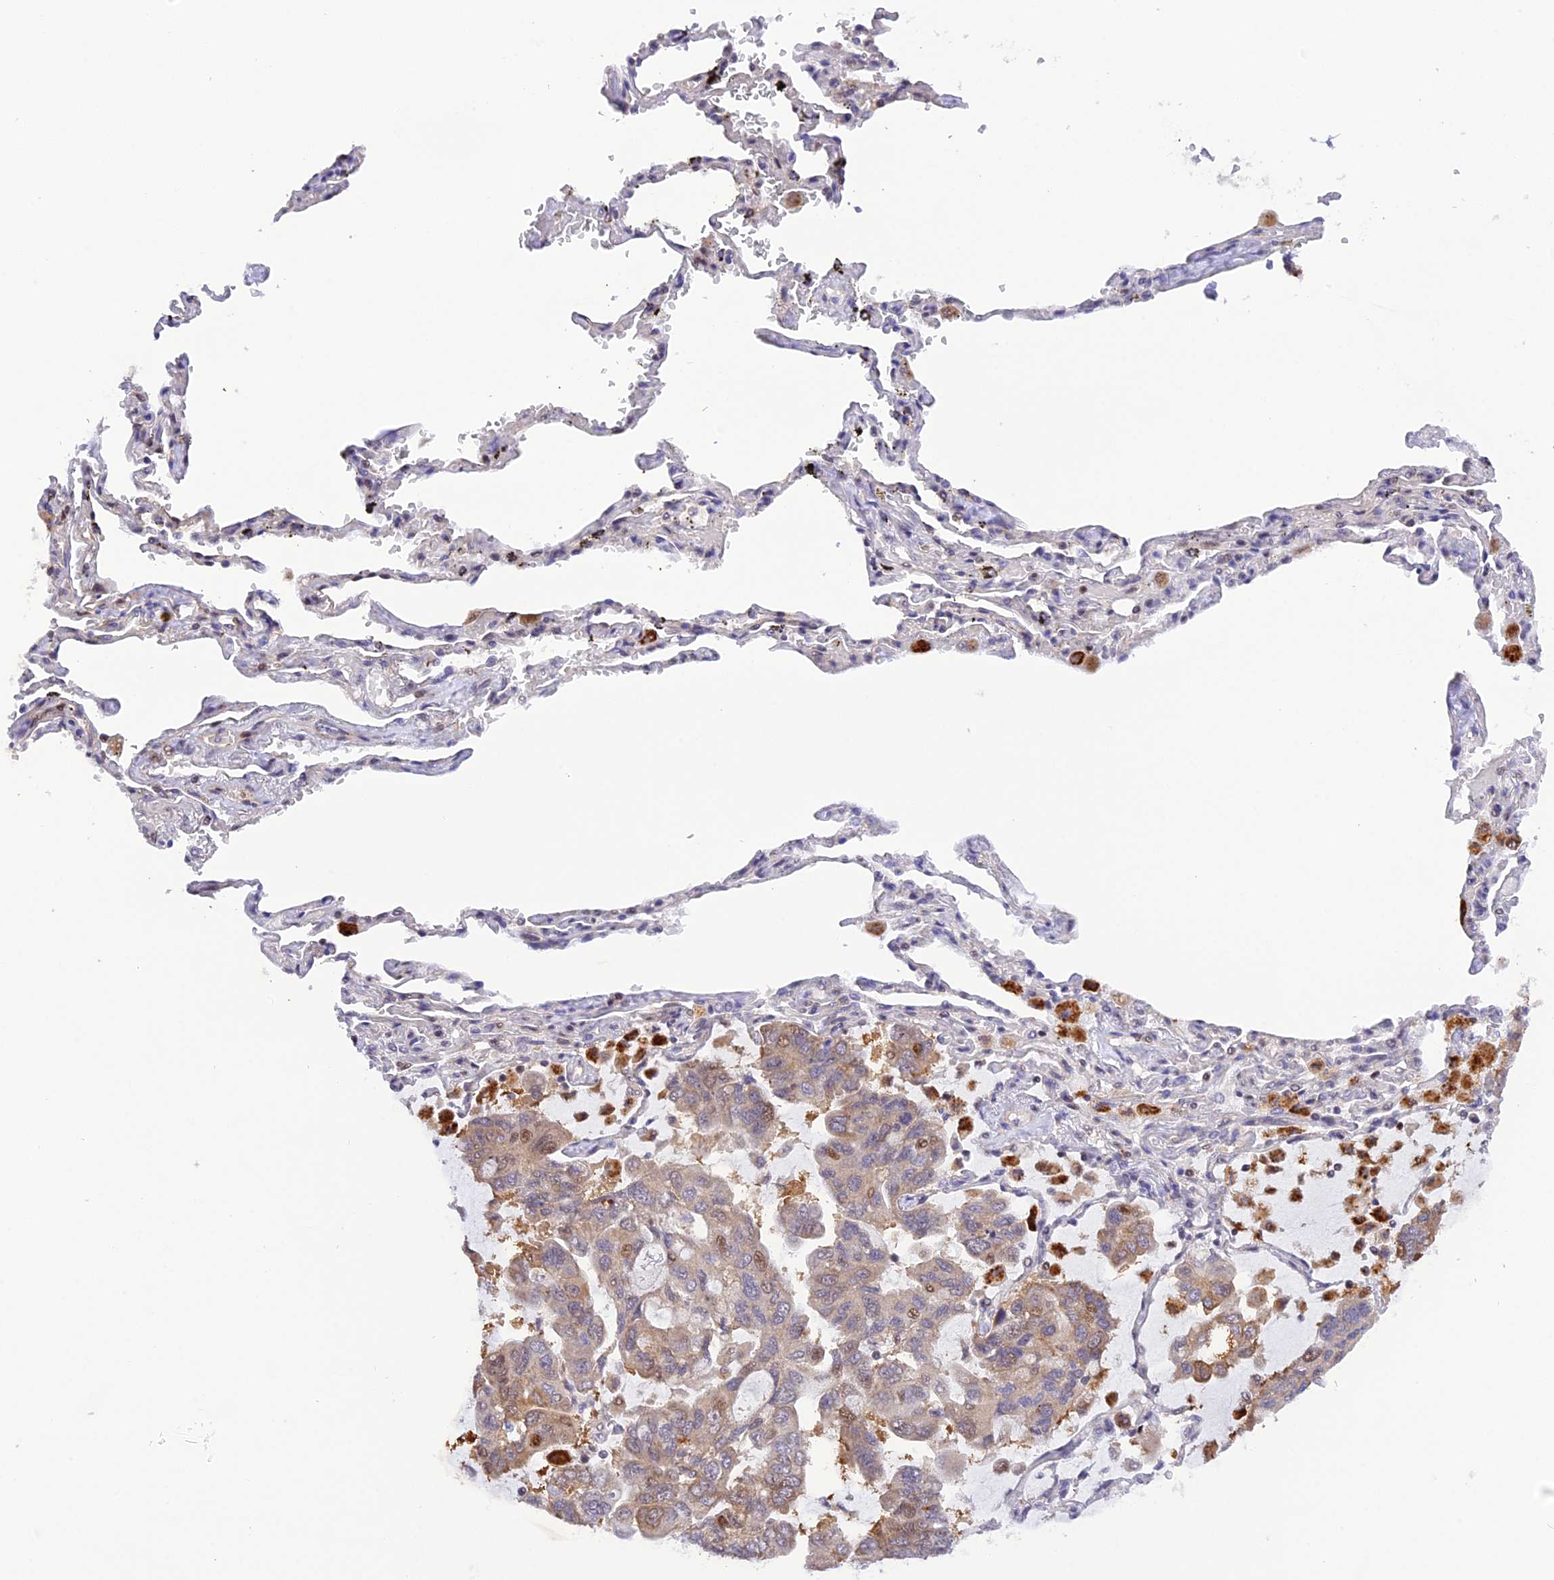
{"staining": {"intensity": "moderate", "quantity": "<25%", "location": "nuclear"}, "tissue": "lung cancer", "cell_type": "Tumor cells", "image_type": "cancer", "snomed": [{"axis": "morphology", "description": "Adenocarcinoma, NOS"}, {"axis": "topography", "description": "Lung"}], "caption": "Protein staining by immunohistochemistry (IHC) displays moderate nuclear expression in about <25% of tumor cells in lung cancer (adenocarcinoma). (Stains: DAB in brown, nuclei in blue, Microscopy: brightfield microscopy at high magnification).", "gene": "SAMD4A", "patient": {"sex": "male", "age": 64}}